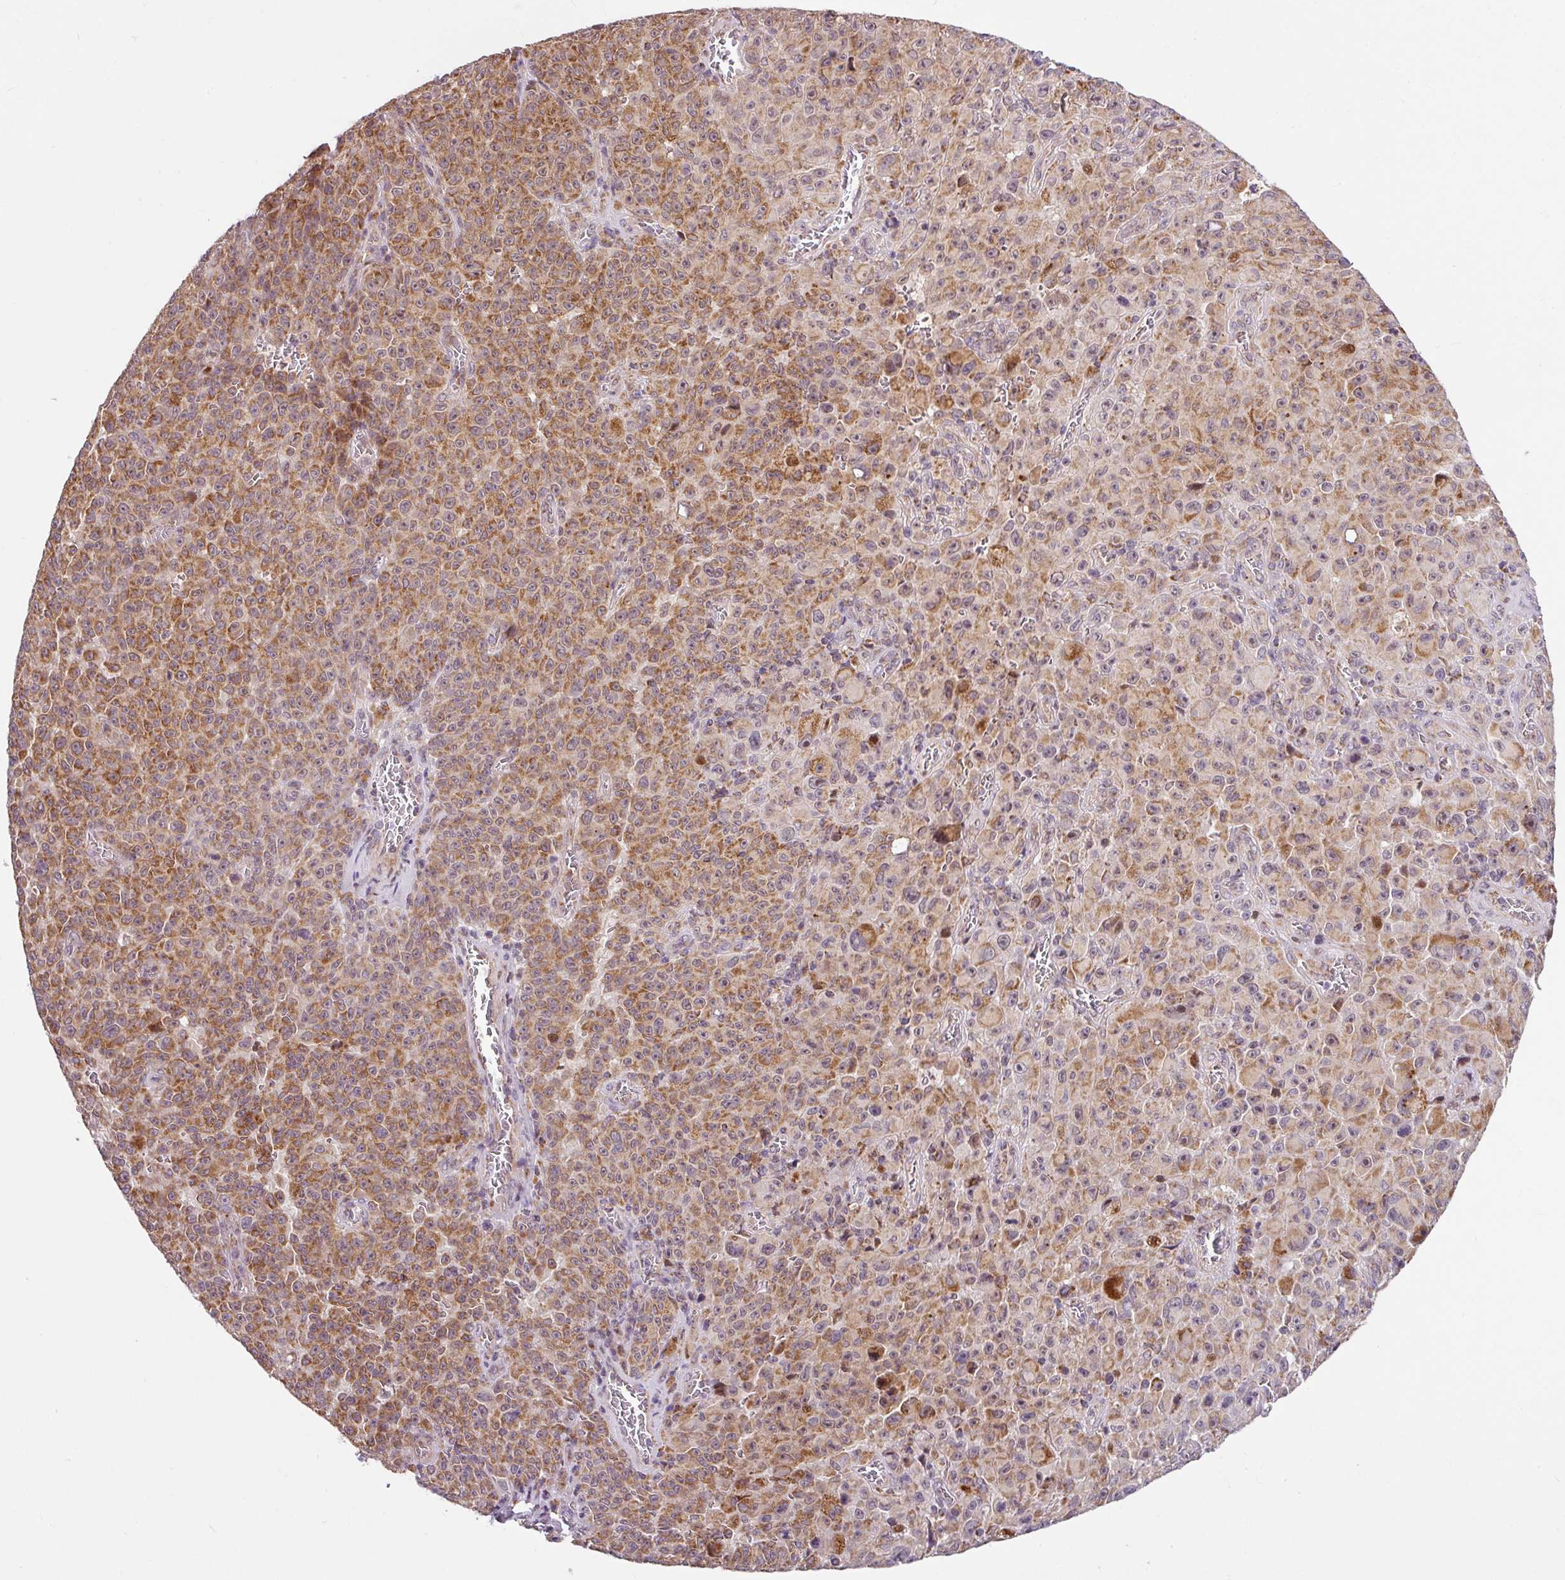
{"staining": {"intensity": "moderate", "quantity": ">75%", "location": "cytoplasmic/membranous"}, "tissue": "melanoma", "cell_type": "Tumor cells", "image_type": "cancer", "snomed": [{"axis": "morphology", "description": "Malignant melanoma, NOS"}, {"axis": "topography", "description": "Skin"}], "caption": "Protein analysis of melanoma tissue exhibits moderate cytoplasmic/membranous expression in approximately >75% of tumor cells.", "gene": "SARS2", "patient": {"sex": "female", "age": 82}}